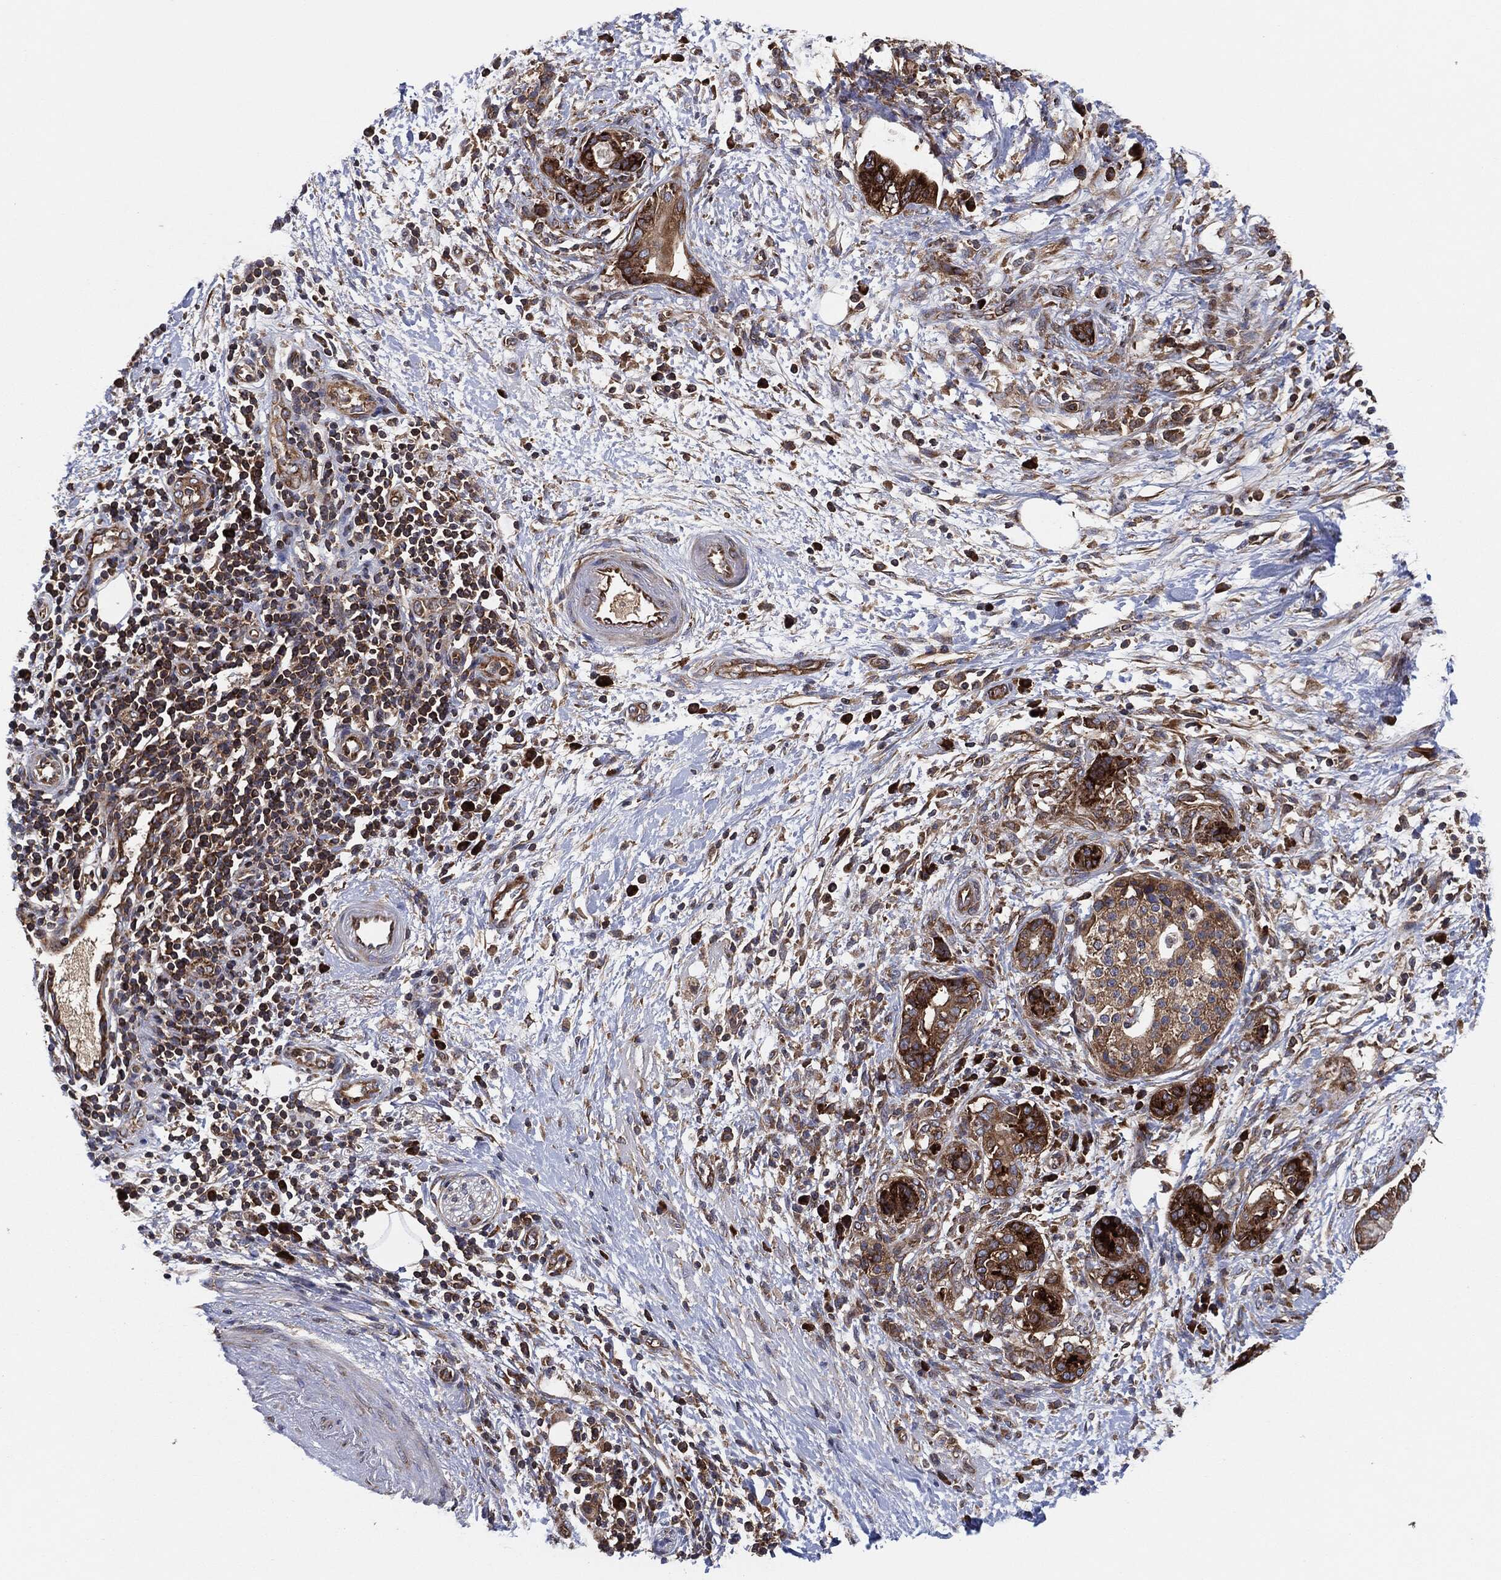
{"staining": {"intensity": "moderate", "quantity": ">75%", "location": "cytoplasmic/membranous"}, "tissue": "pancreatic cancer", "cell_type": "Tumor cells", "image_type": "cancer", "snomed": [{"axis": "morphology", "description": "Adenocarcinoma, NOS"}, {"axis": "topography", "description": "Pancreas"}], "caption": "This micrograph shows IHC staining of adenocarcinoma (pancreatic), with medium moderate cytoplasmic/membranous positivity in about >75% of tumor cells.", "gene": "EIF2S2", "patient": {"sex": "female", "age": 73}}